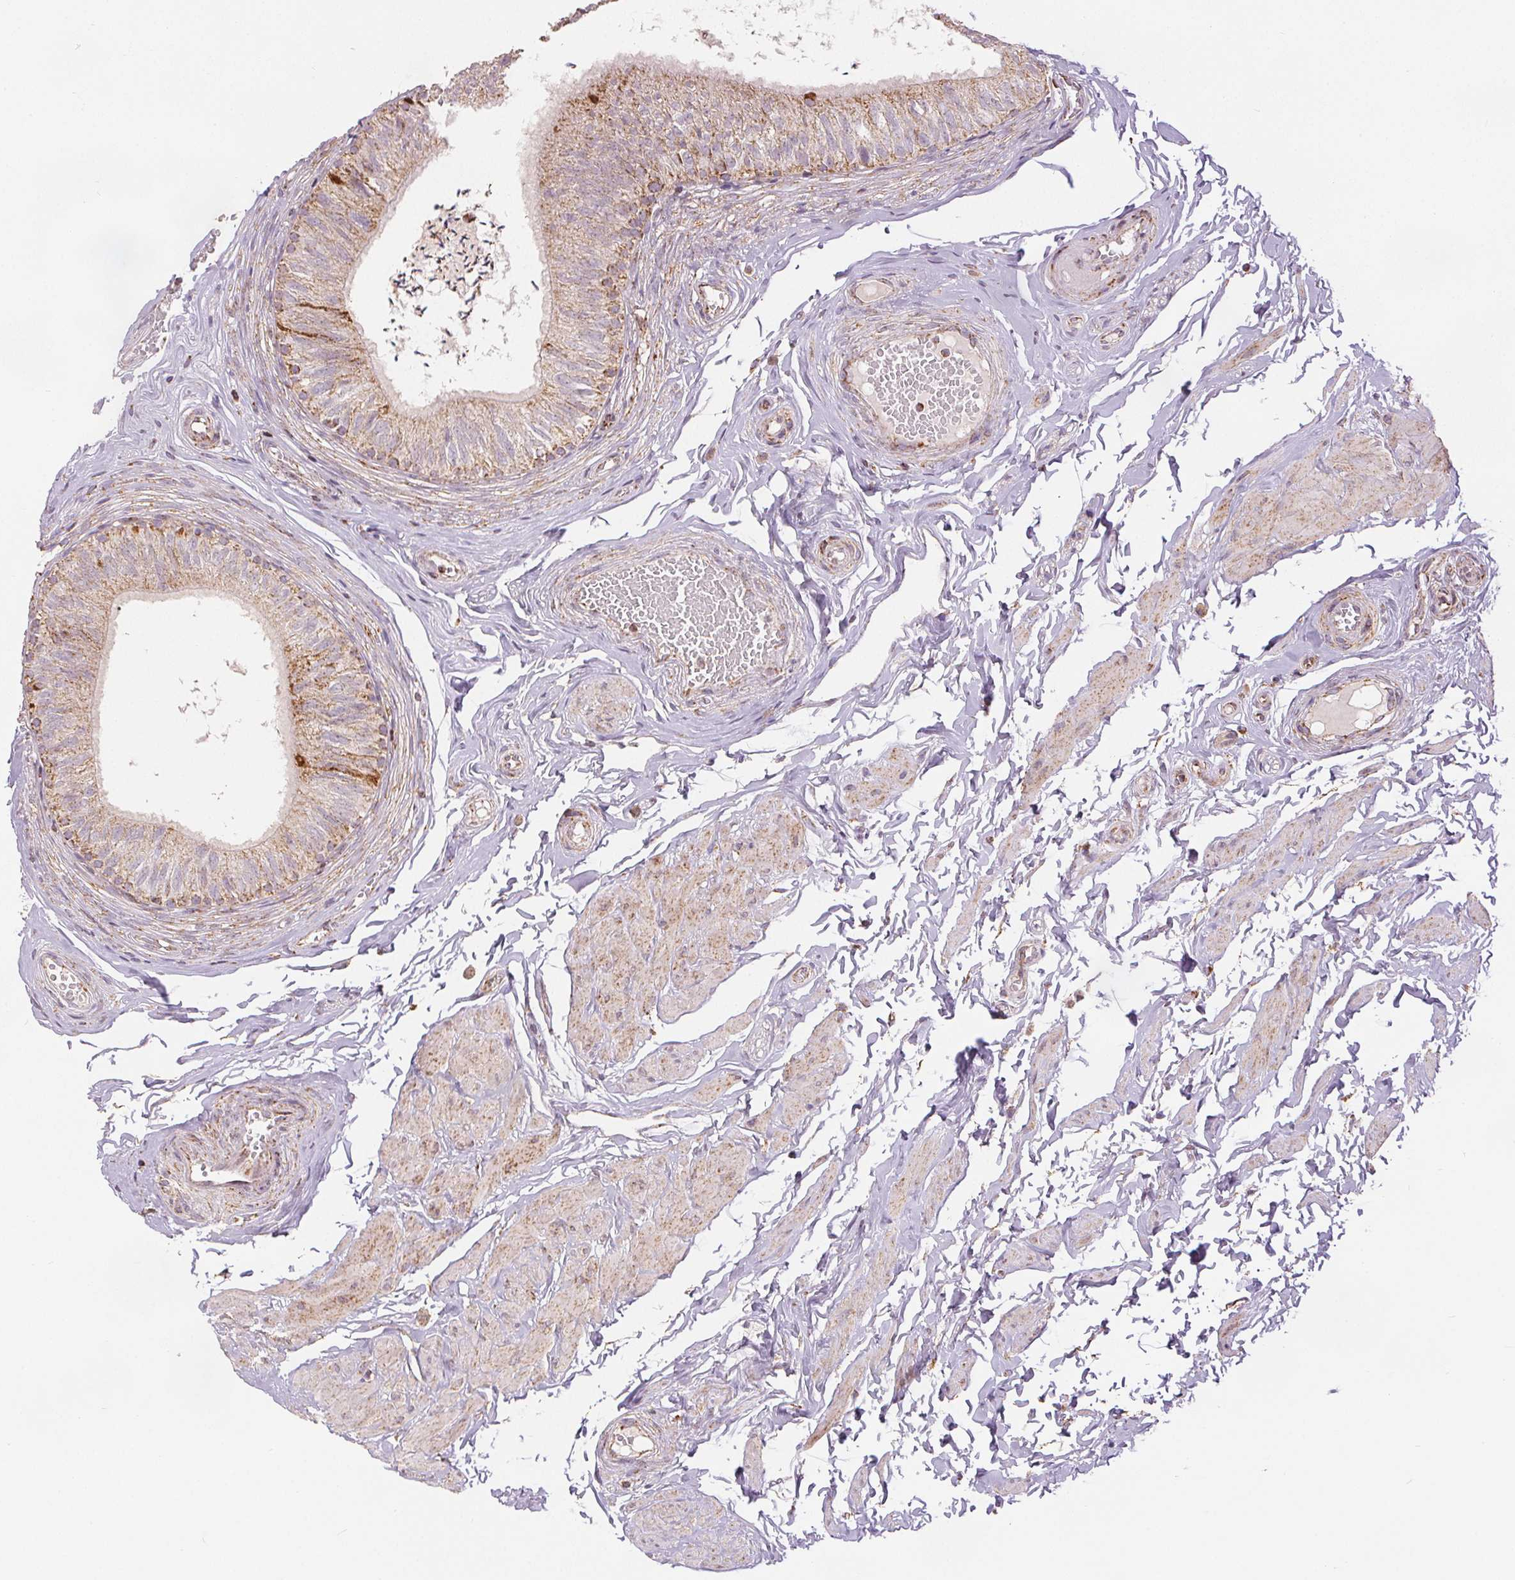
{"staining": {"intensity": "strong", "quantity": "<25%", "location": "cytoplasmic/membranous"}, "tissue": "epididymis", "cell_type": "Glandular cells", "image_type": "normal", "snomed": [{"axis": "morphology", "description": "Normal tissue, NOS"}, {"axis": "topography", "description": "Epididymis, spermatic cord, NOS"}, {"axis": "topography", "description": "Epididymis"}, {"axis": "topography", "description": "Peripheral nerve tissue"}], "caption": "A high-resolution photomicrograph shows IHC staining of unremarkable epididymis, which reveals strong cytoplasmic/membranous staining in approximately <25% of glandular cells.", "gene": "SDHB", "patient": {"sex": "male", "age": 29}}